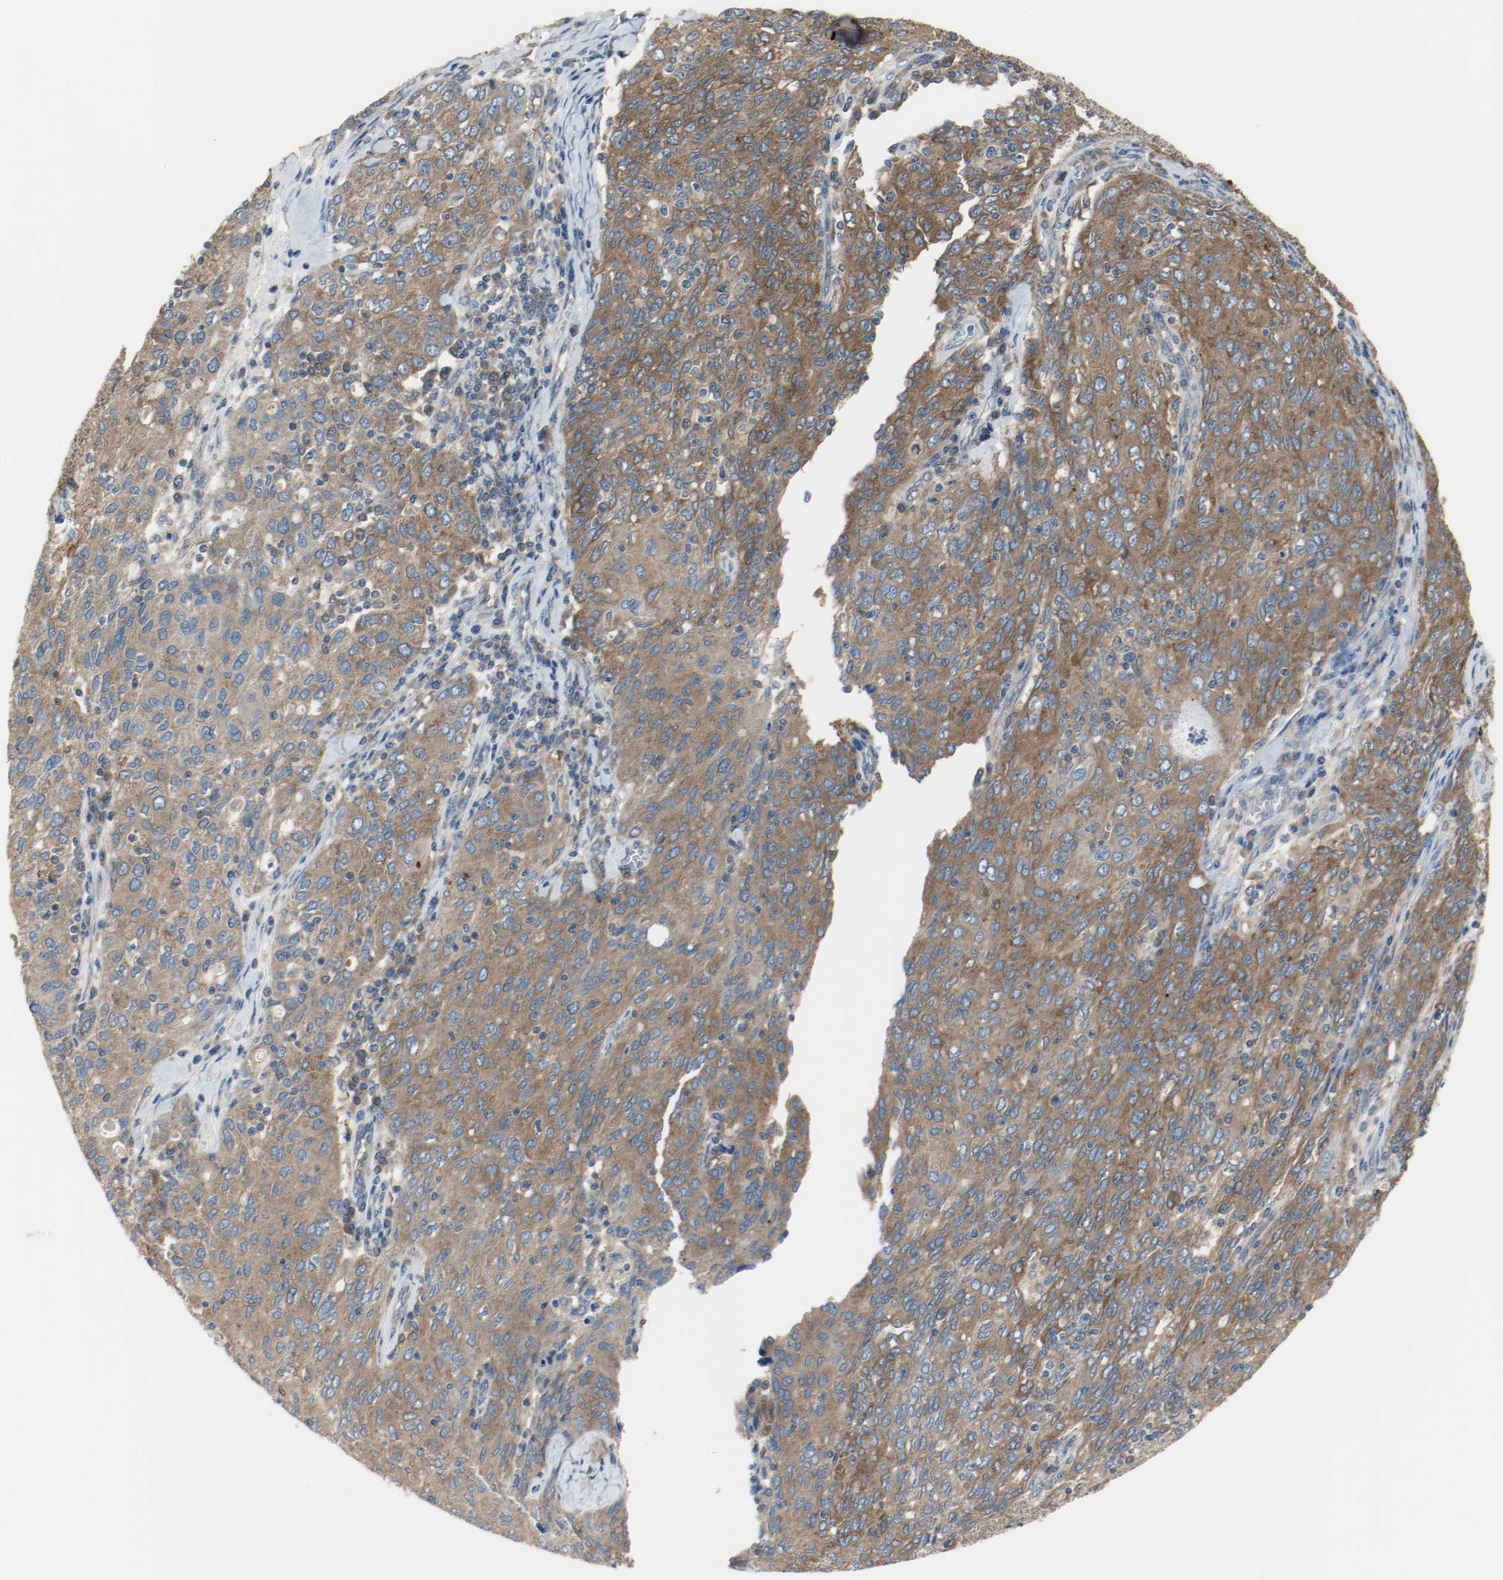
{"staining": {"intensity": "strong", "quantity": ">75%", "location": "cytoplasmic/membranous"}, "tissue": "ovarian cancer", "cell_type": "Tumor cells", "image_type": "cancer", "snomed": [{"axis": "morphology", "description": "Carcinoma, endometroid"}, {"axis": "topography", "description": "Ovary"}], "caption": "IHC image of neoplastic tissue: human ovarian cancer stained using immunohistochemistry (IHC) exhibits high levels of strong protein expression localized specifically in the cytoplasmic/membranous of tumor cells, appearing as a cytoplasmic/membranous brown color.", "gene": "HGS", "patient": {"sex": "female", "age": 50}}